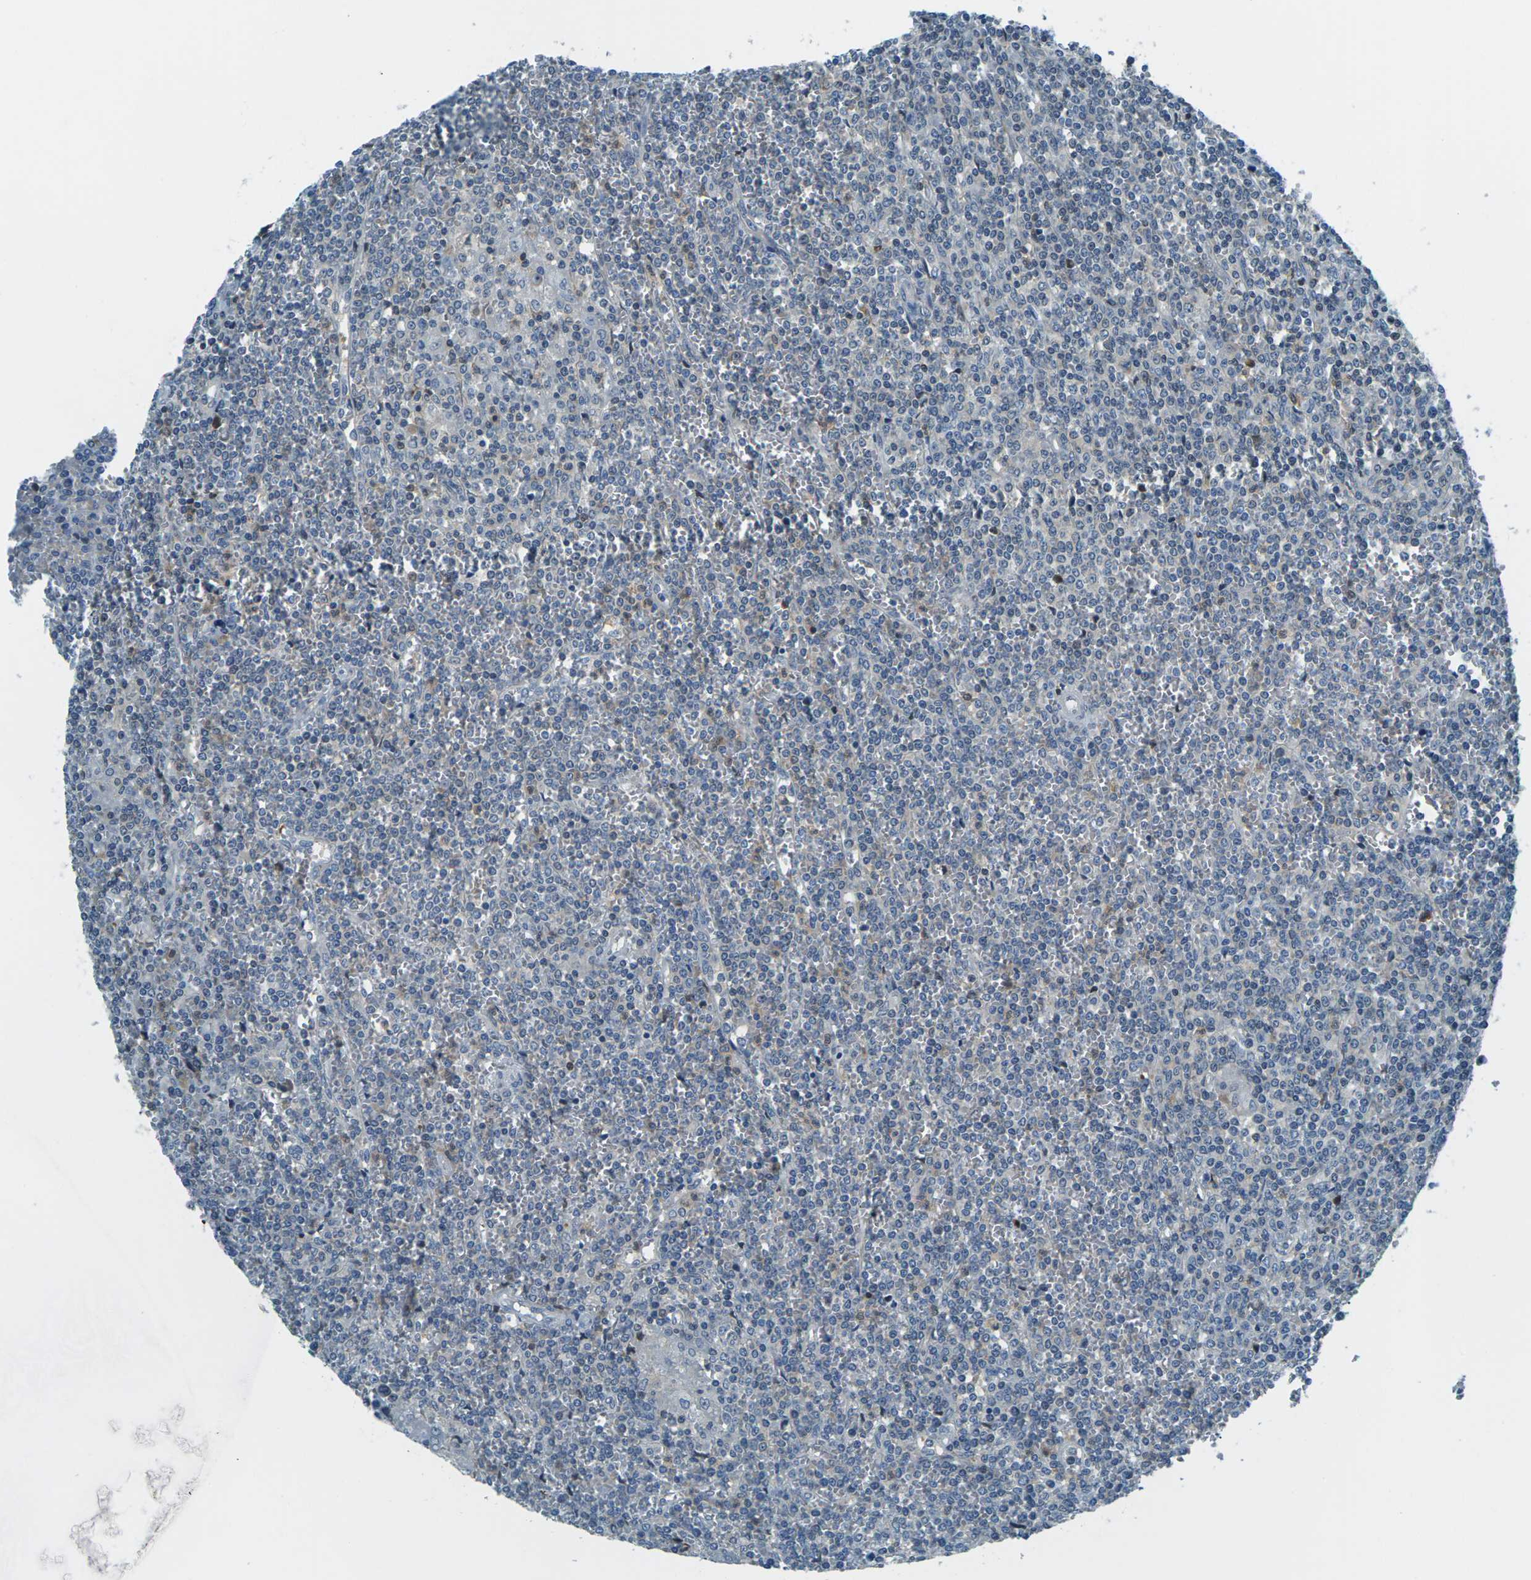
{"staining": {"intensity": "negative", "quantity": "none", "location": "none"}, "tissue": "lymphoma", "cell_type": "Tumor cells", "image_type": "cancer", "snomed": [{"axis": "morphology", "description": "Malignant lymphoma, non-Hodgkin's type, Low grade"}, {"axis": "topography", "description": "Spleen"}], "caption": "Immunohistochemistry (IHC) image of neoplastic tissue: human malignant lymphoma, non-Hodgkin's type (low-grade) stained with DAB (3,3'-diaminobenzidine) exhibits no significant protein positivity in tumor cells.", "gene": "NANOS2", "patient": {"sex": "female", "age": 19}}